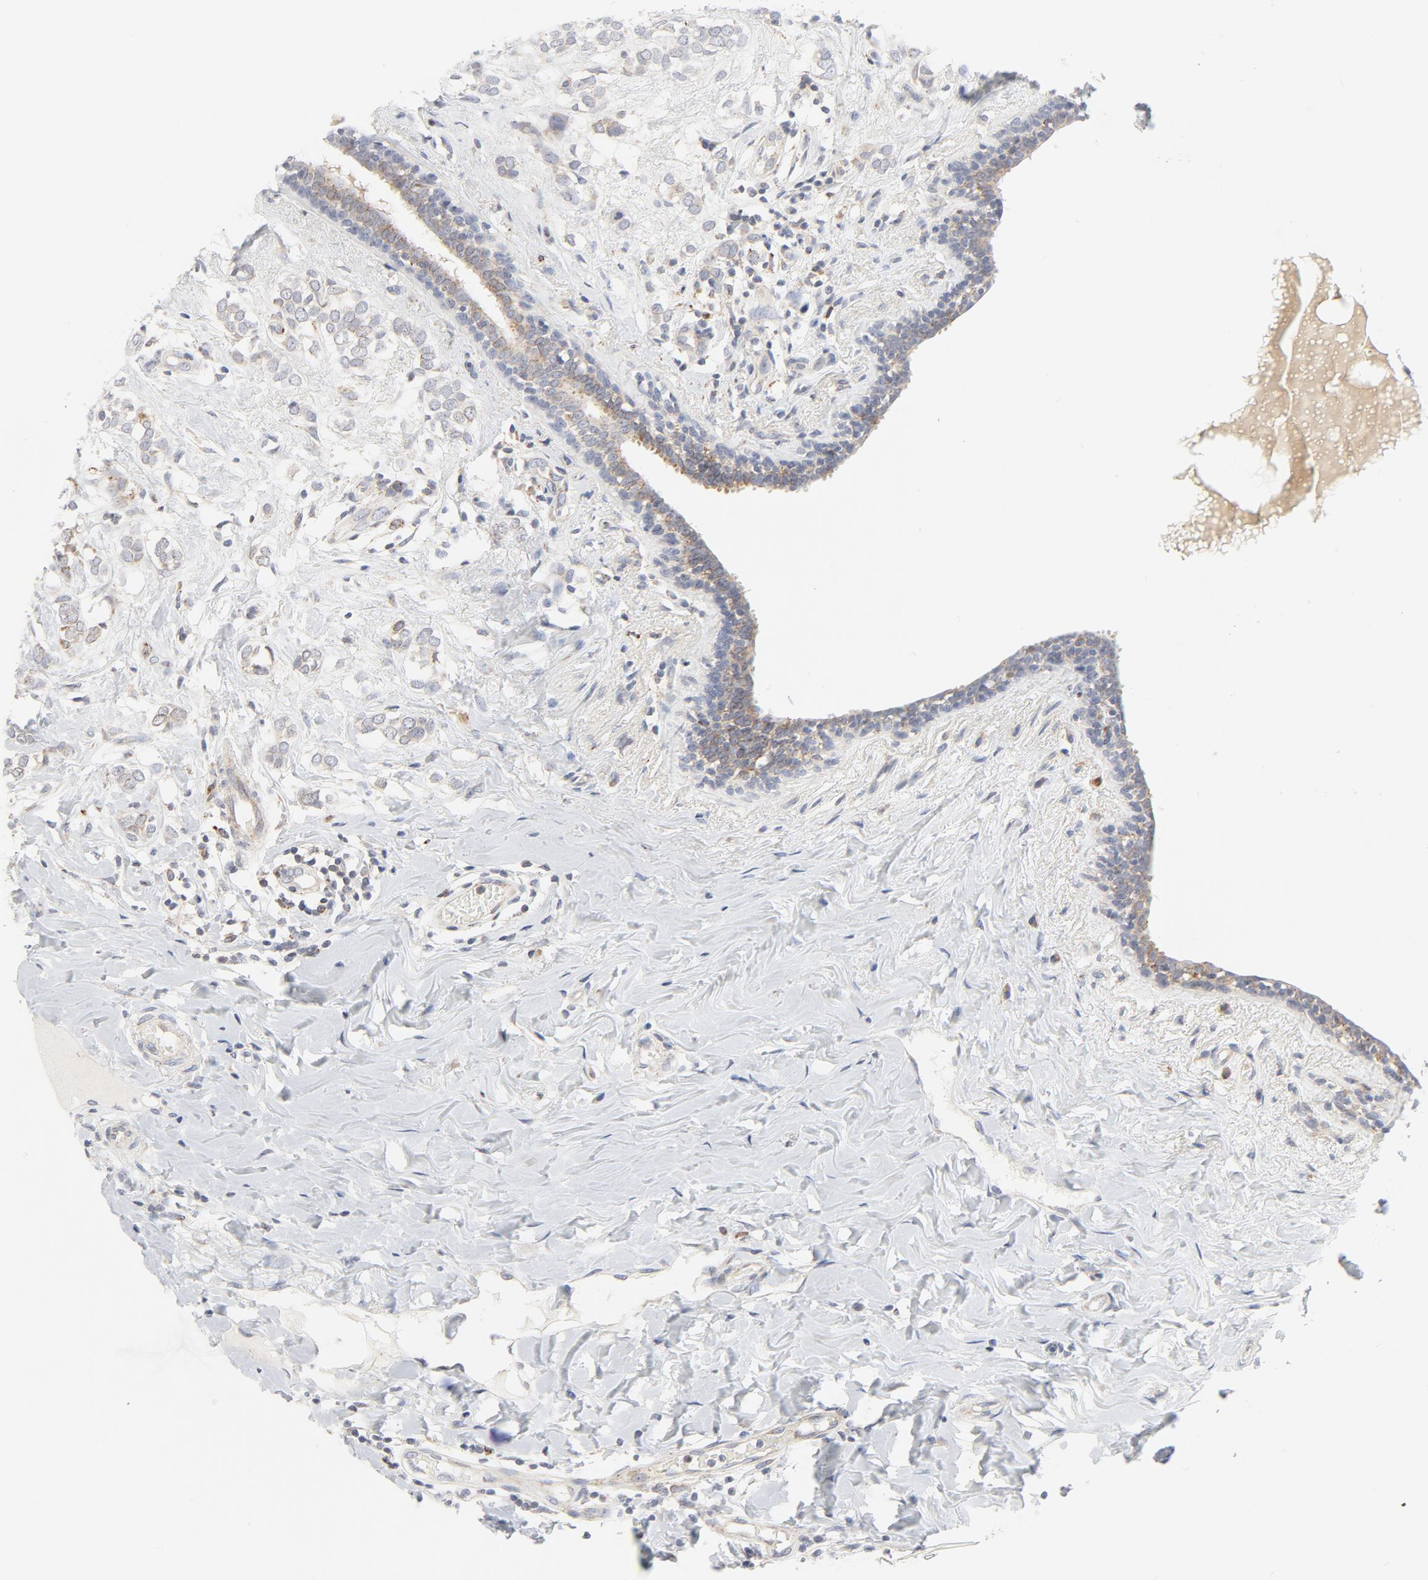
{"staining": {"intensity": "weak", "quantity": "25%-75%", "location": "cytoplasmic/membranous"}, "tissue": "breast cancer", "cell_type": "Tumor cells", "image_type": "cancer", "snomed": [{"axis": "morphology", "description": "Normal tissue, NOS"}, {"axis": "morphology", "description": "Lobular carcinoma"}, {"axis": "topography", "description": "Breast"}], "caption": "Breast lobular carcinoma stained with IHC shows weak cytoplasmic/membranous expression in about 25%-75% of tumor cells.", "gene": "LRP6", "patient": {"sex": "female", "age": 47}}